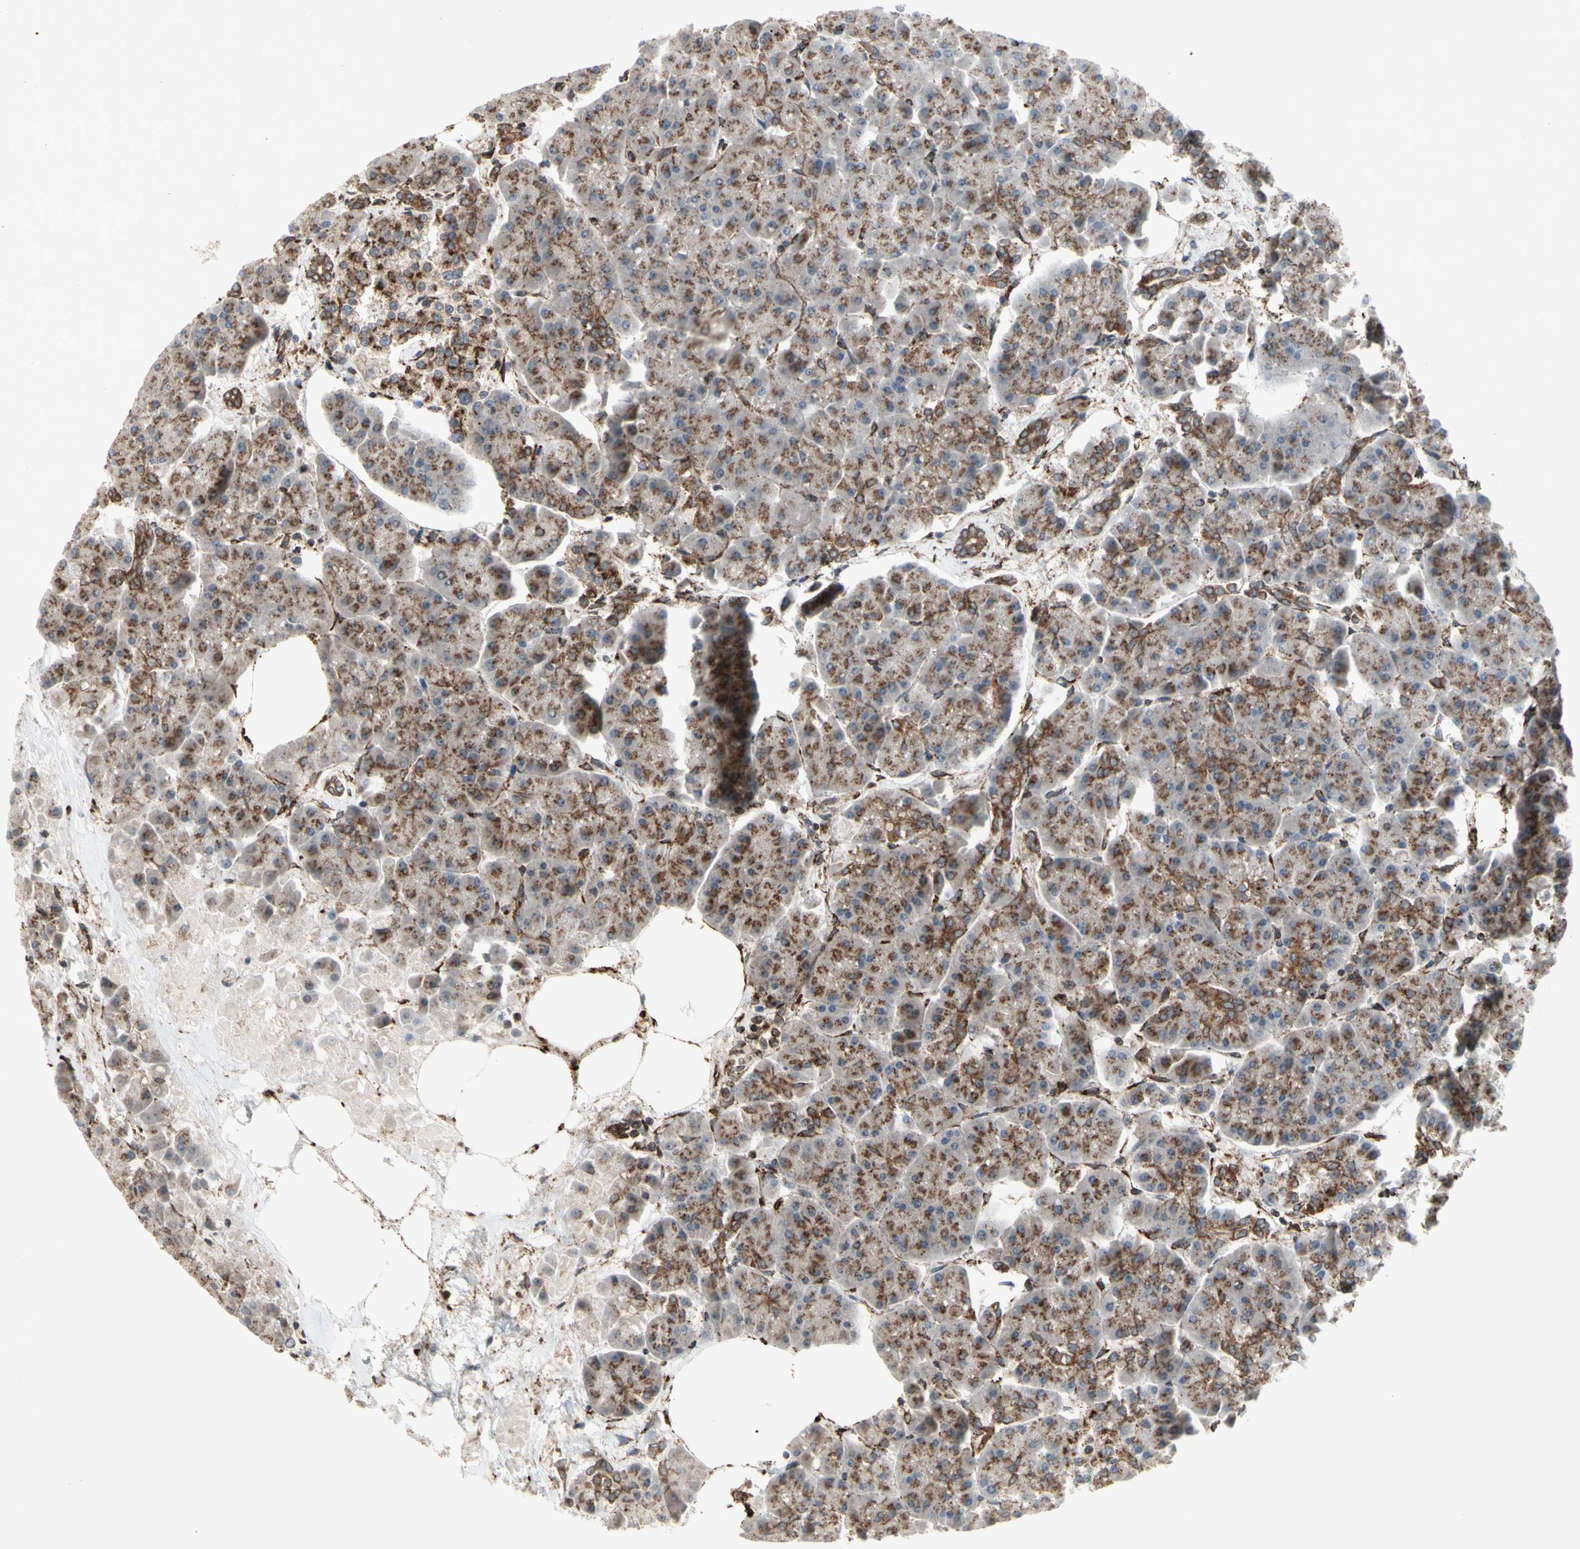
{"staining": {"intensity": "strong", "quantity": ">75%", "location": "cytoplasmic/membranous"}, "tissue": "pancreas", "cell_type": "Exocrine glandular cells", "image_type": "normal", "snomed": [{"axis": "morphology", "description": "Normal tissue, NOS"}, {"axis": "topography", "description": "Pancreas"}], "caption": "Immunohistochemical staining of normal pancreas displays >75% levels of strong cytoplasmic/membranous protein staining in approximately >75% of exocrine glandular cells. The staining is performed using DAB (3,3'-diaminobenzidine) brown chromogen to label protein expression. The nuclei are counter-stained blue using hematoxylin.", "gene": "SLC39A9", "patient": {"sex": "female", "age": 70}}